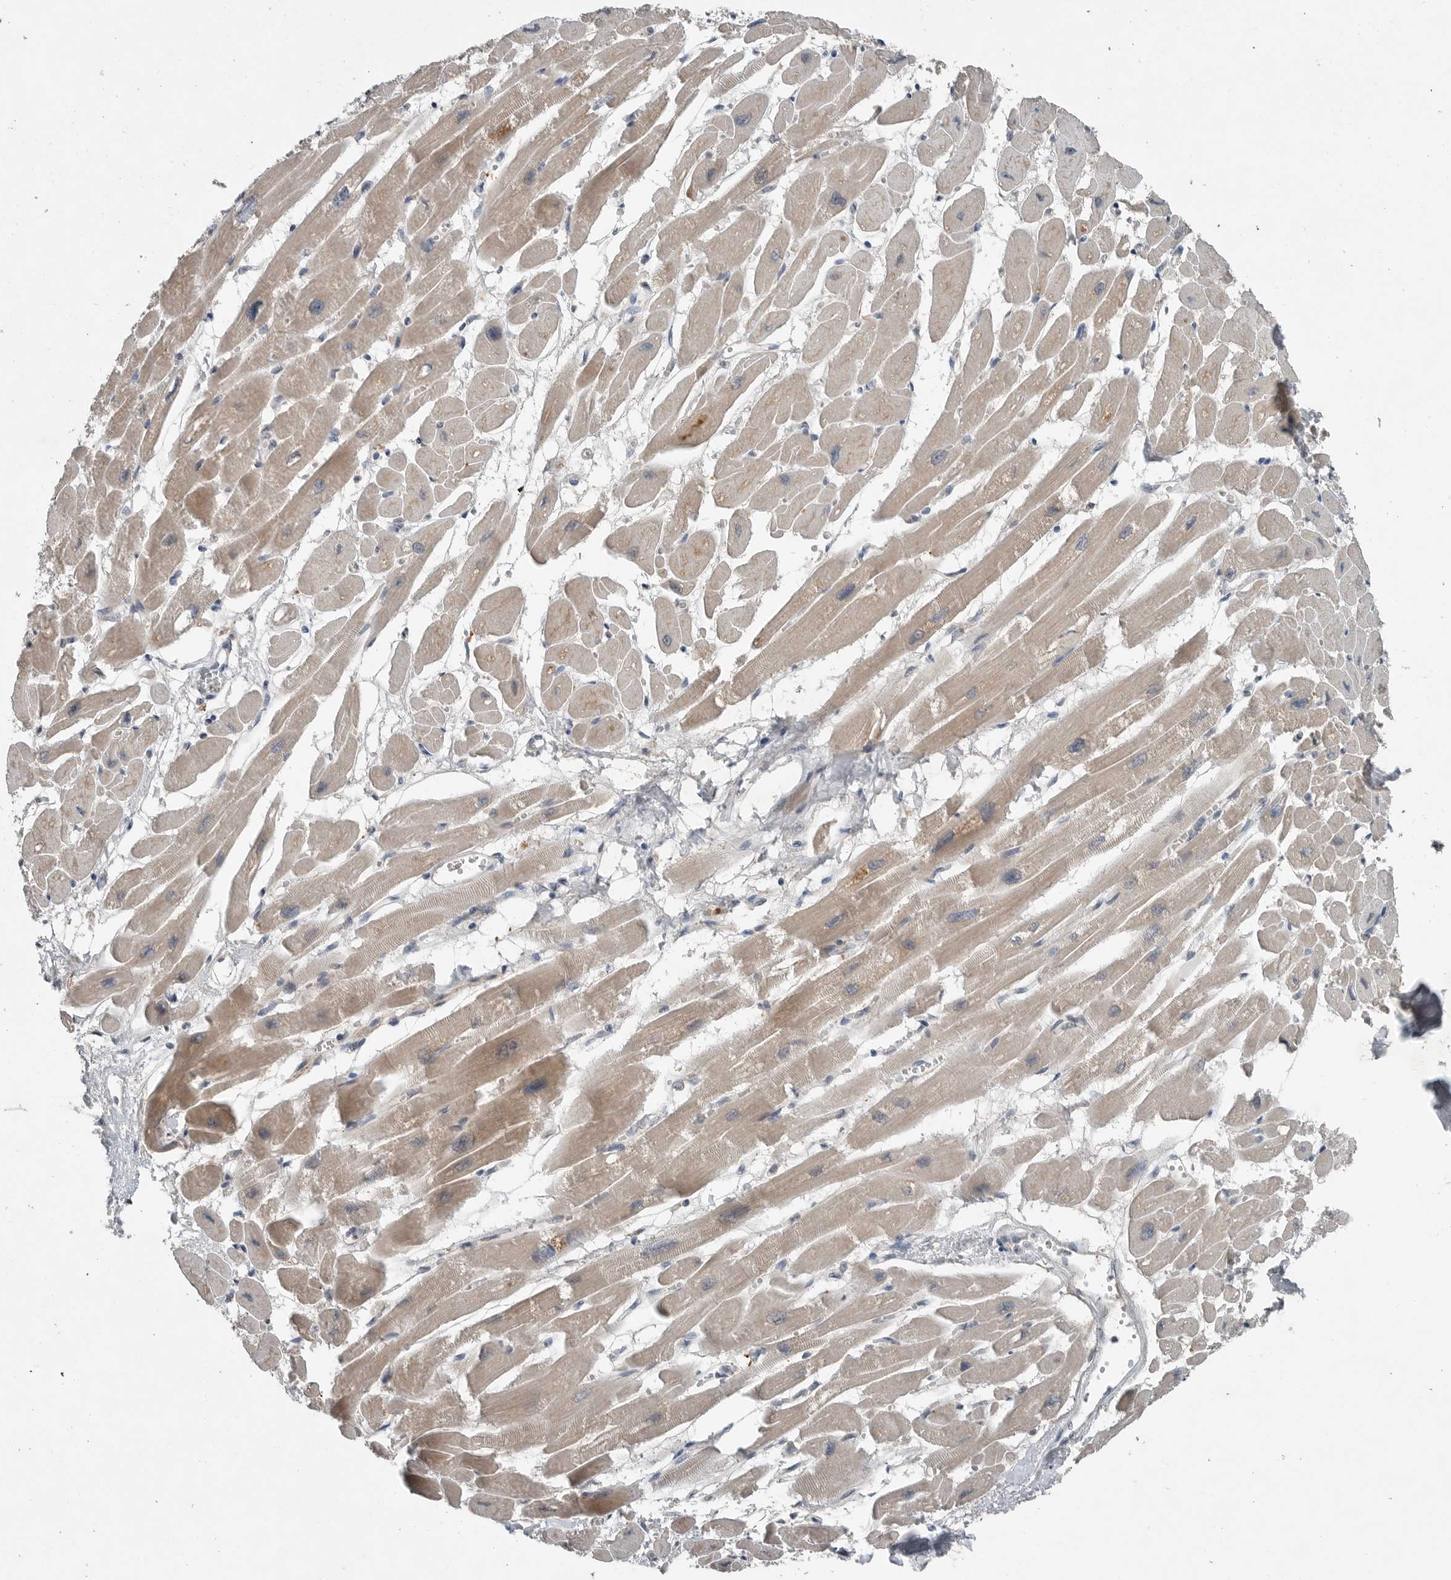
{"staining": {"intensity": "moderate", "quantity": "<25%", "location": "cytoplasmic/membranous"}, "tissue": "heart muscle", "cell_type": "Cardiomyocytes", "image_type": "normal", "snomed": [{"axis": "morphology", "description": "Normal tissue, NOS"}, {"axis": "topography", "description": "Heart"}], "caption": "IHC of unremarkable human heart muscle reveals low levels of moderate cytoplasmic/membranous expression in approximately <25% of cardiomyocytes.", "gene": "MFAP3L", "patient": {"sex": "female", "age": 54}}